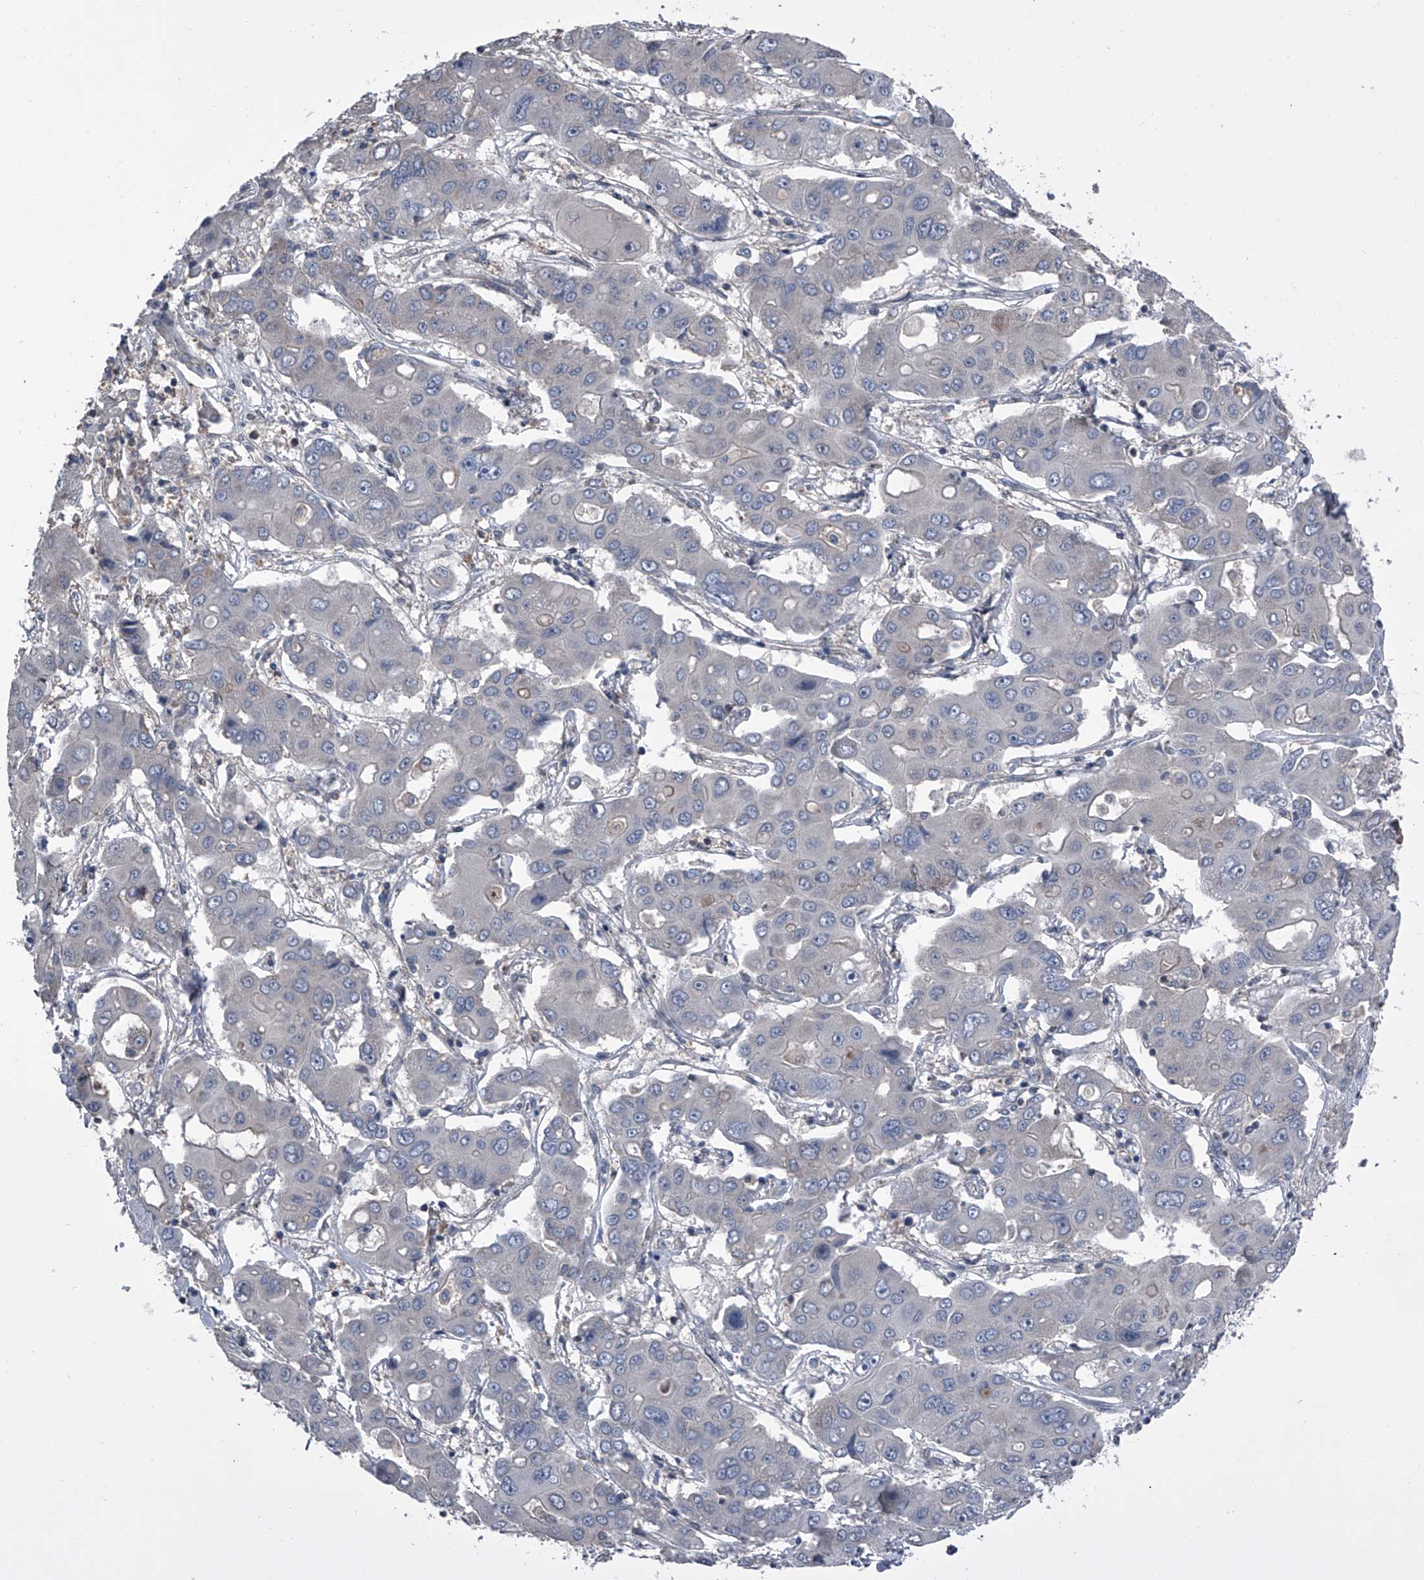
{"staining": {"intensity": "negative", "quantity": "none", "location": "none"}, "tissue": "liver cancer", "cell_type": "Tumor cells", "image_type": "cancer", "snomed": [{"axis": "morphology", "description": "Cholangiocarcinoma"}, {"axis": "topography", "description": "Liver"}], "caption": "This is a photomicrograph of immunohistochemistry staining of liver cancer (cholangiocarcinoma), which shows no positivity in tumor cells.", "gene": "PIP5K1A", "patient": {"sex": "male", "age": 67}}